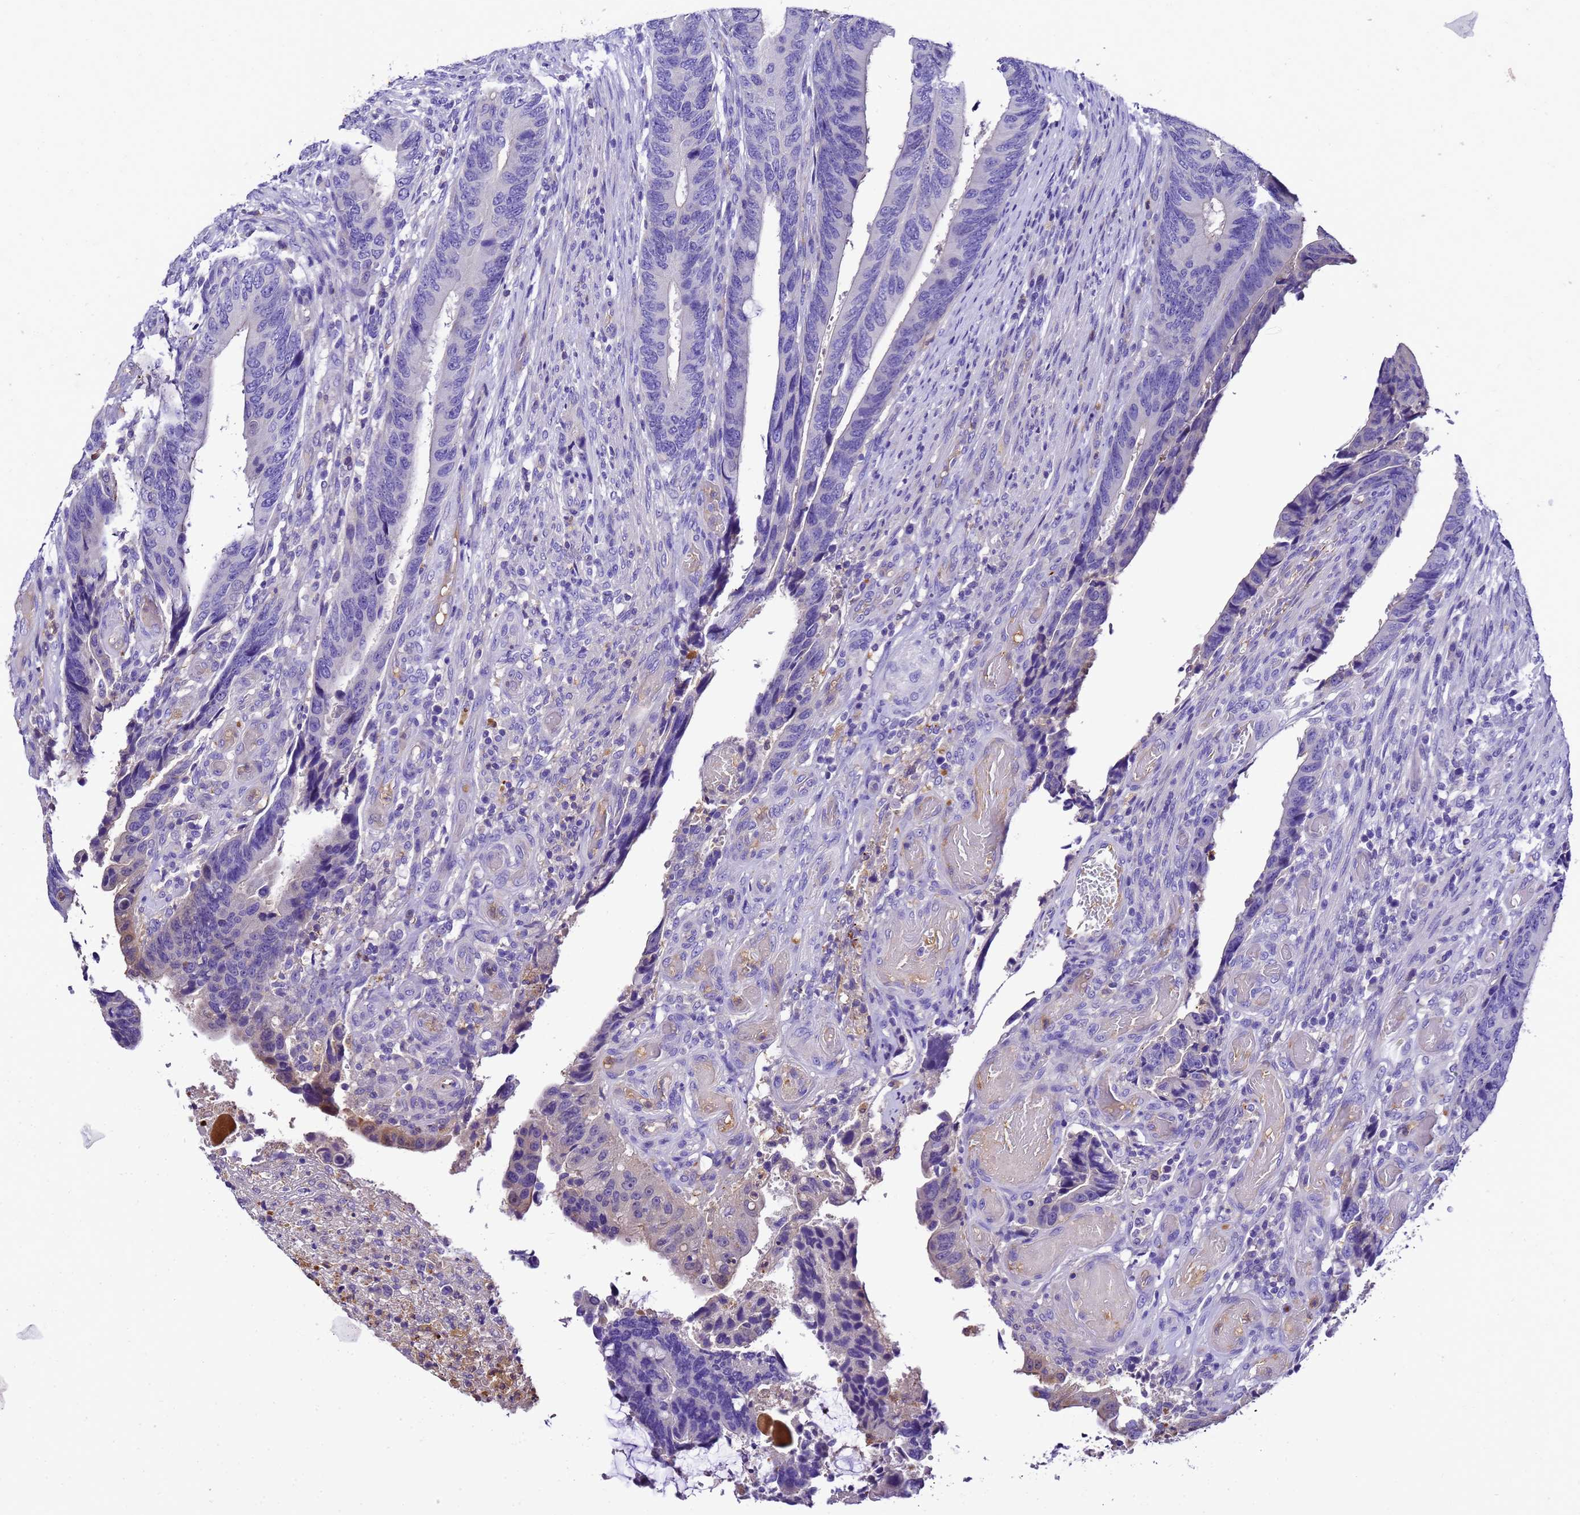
{"staining": {"intensity": "weak", "quantity": "<25%", "location": "cytoplasmic/membranous"}, "tissue": "colorectal cancer", "cell_type": "Tumor cells", "image_type": "cancer", "snomed": [{"axis": "morphology", "description": "Adenocarcinoma, NOS"}, {"axis": "topography", "description": "Colon"}], "caption": "An image of colorectal cancer (adenocarcinoma) stained for a protein exhibits no brown staining in tumor cells. (DAB immunohistochemistry (IHC), high magnification).", "gene": "UGT2A1", "patient": {"sex": "male", "age": 87}}